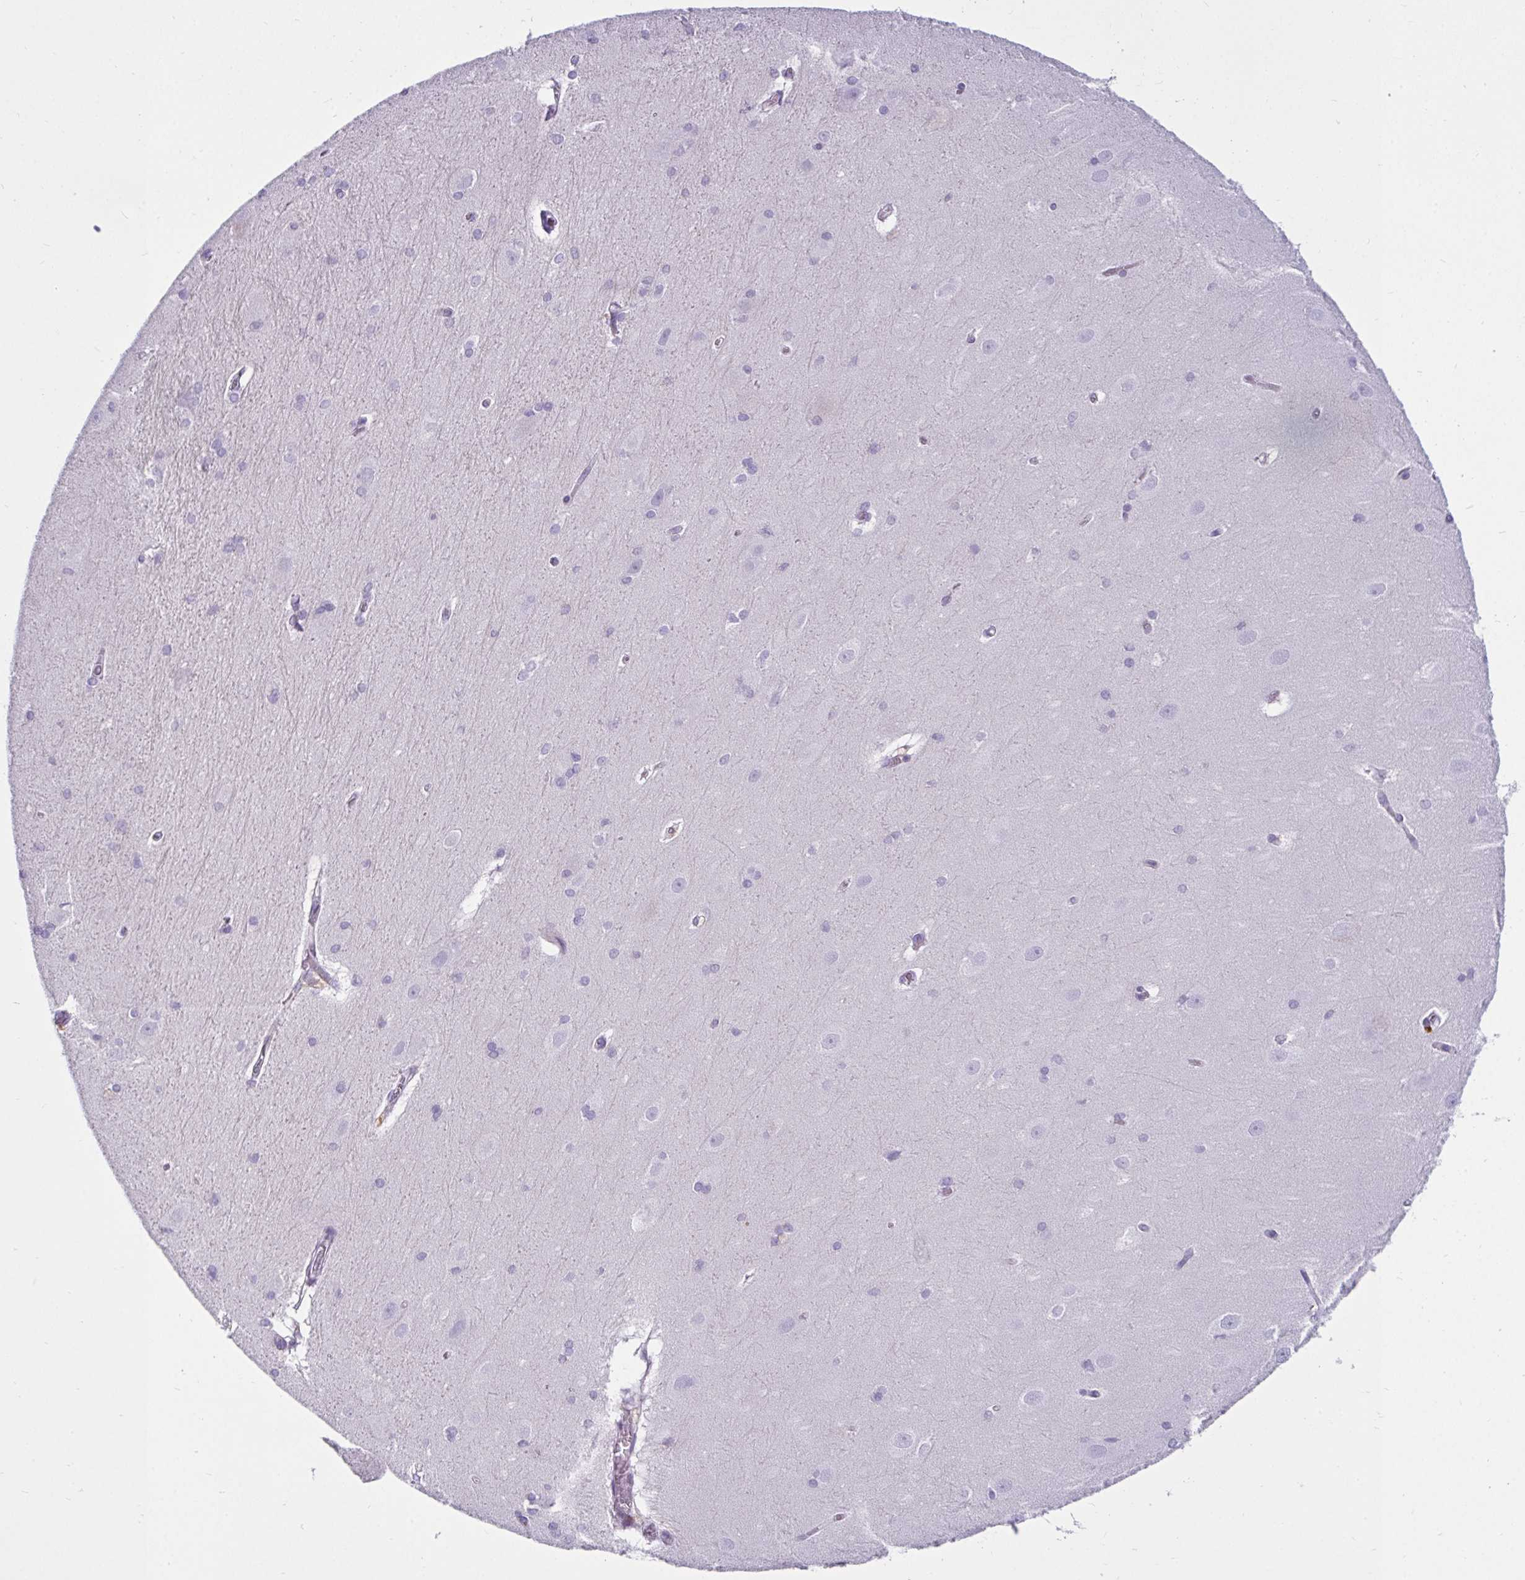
{"staining": {"intensity": "negative", "quantity": "none", "location": "none"}, "tissue": "hippocampus", "cell_type": "Glial cells", "image_type": "normal", "snomed": [{"axis": "morphology", "description": "Normal tissue, NOS"}, {"axis": "topography", "description": "Cerebral cortex"}, {"axis": "topography", "description": "Hippocampus"}], "caption": "The histopathology image displays no staining of glial cells in normal hippocampus. Brightfield microscopy of immunohistochemistry (IHC) stained with DAB (brown) and hematoxylin (blue), captured at high magnification.", "gene": "CTSZ", "patient": {"sex": "female", "age": 19}}